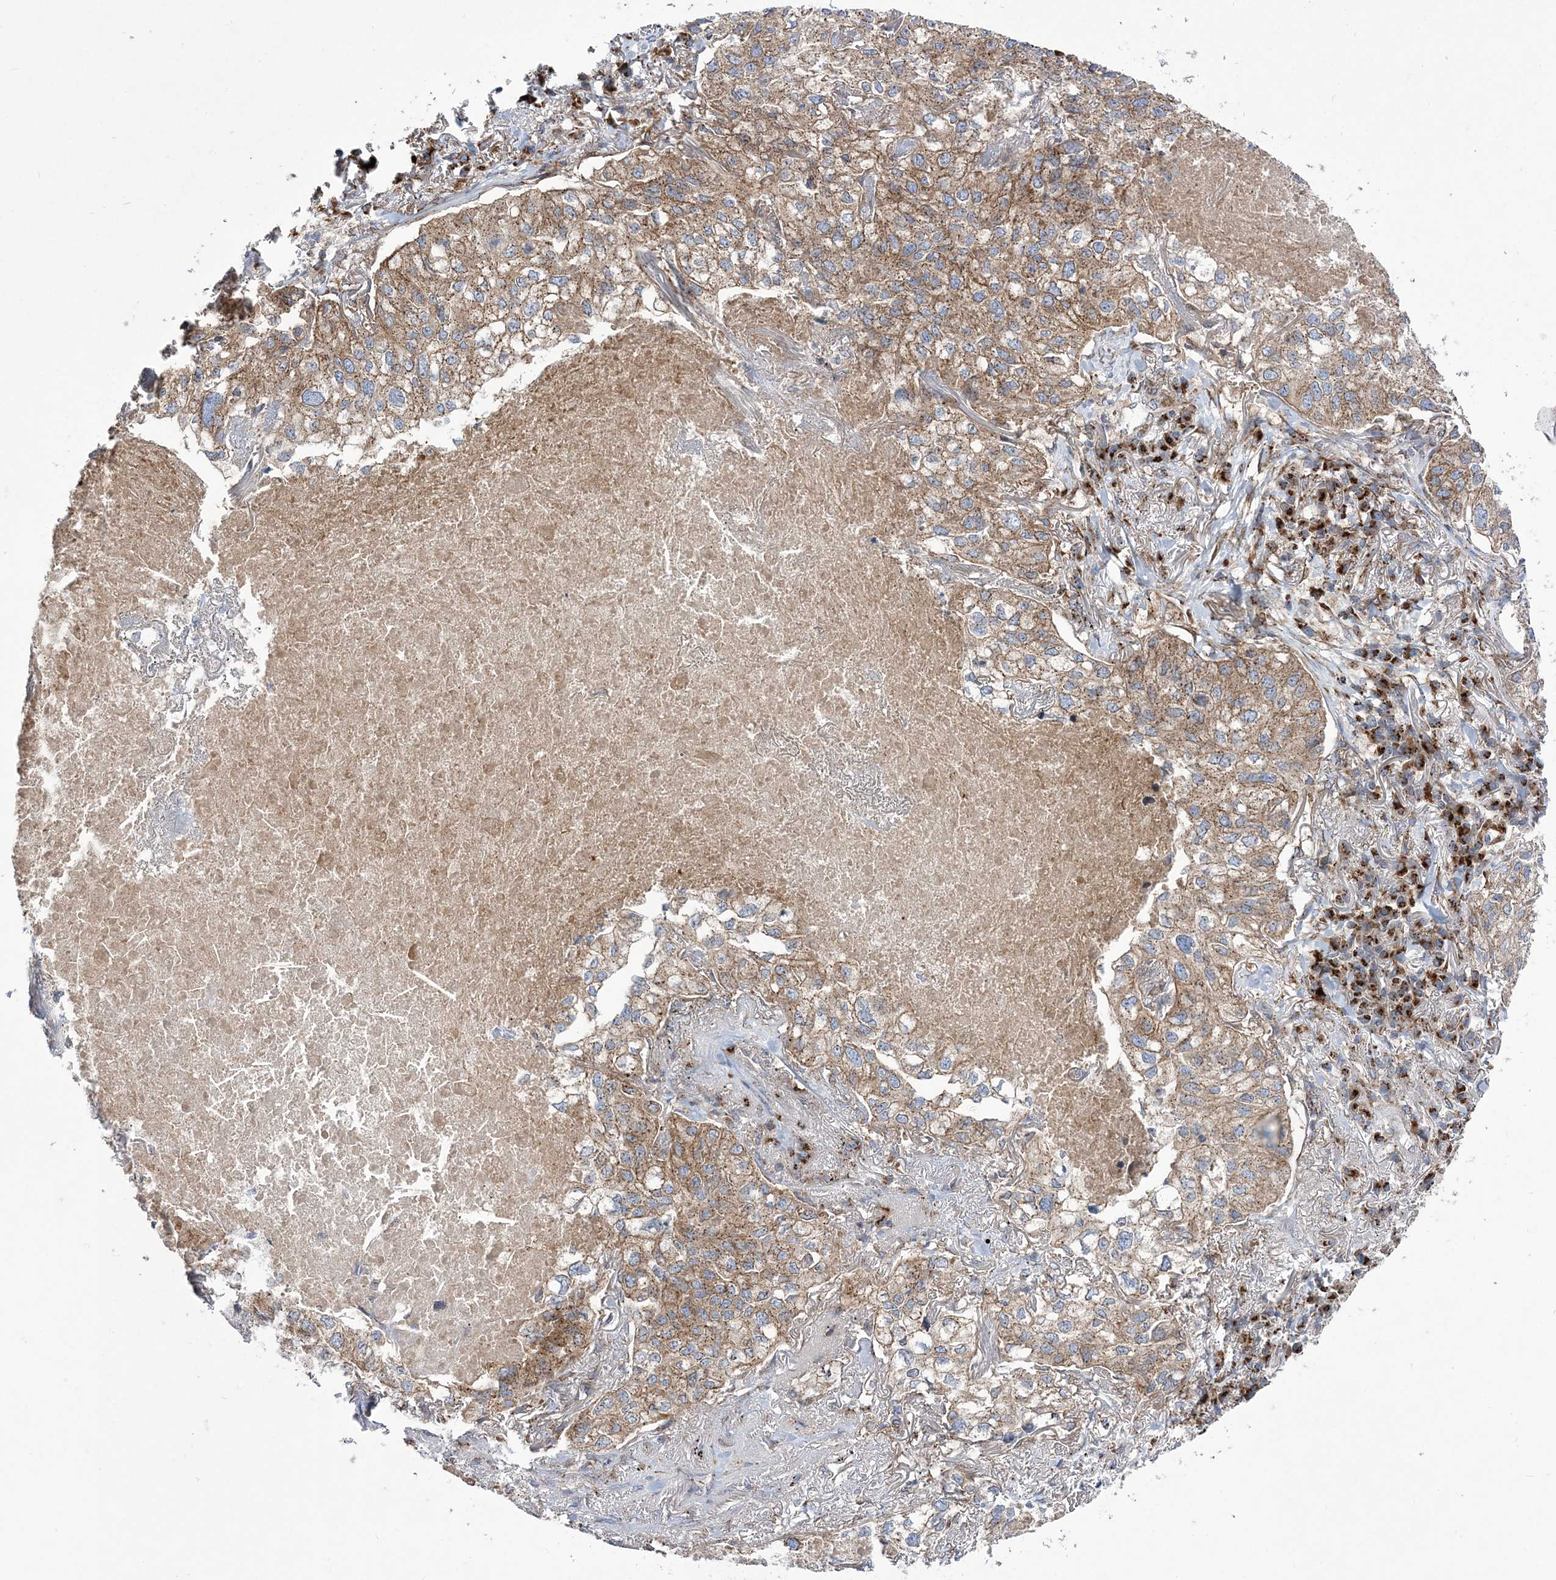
{"staining": {"intensity": "moderate", "quantity": ">75%", "location": "cytoplasmic/membranous"}, "tissue": "lung cancer", "cell_type": "Tumor cells", "image_type": "cancer", "snomed": [{"axis": "morphology", "description": "Adenocarcinoma, NOS"}, {"axis": "topography", "description": "Lung"}], "caption": "Protein expression analysis of lung cancer (adenocarcinoma) demonstrates moderate cytoplasmic/membranous expression in approximately >75% of tumor cells.", "gene": "COPB2", "patient": {"sex": "male", "age": 65}}